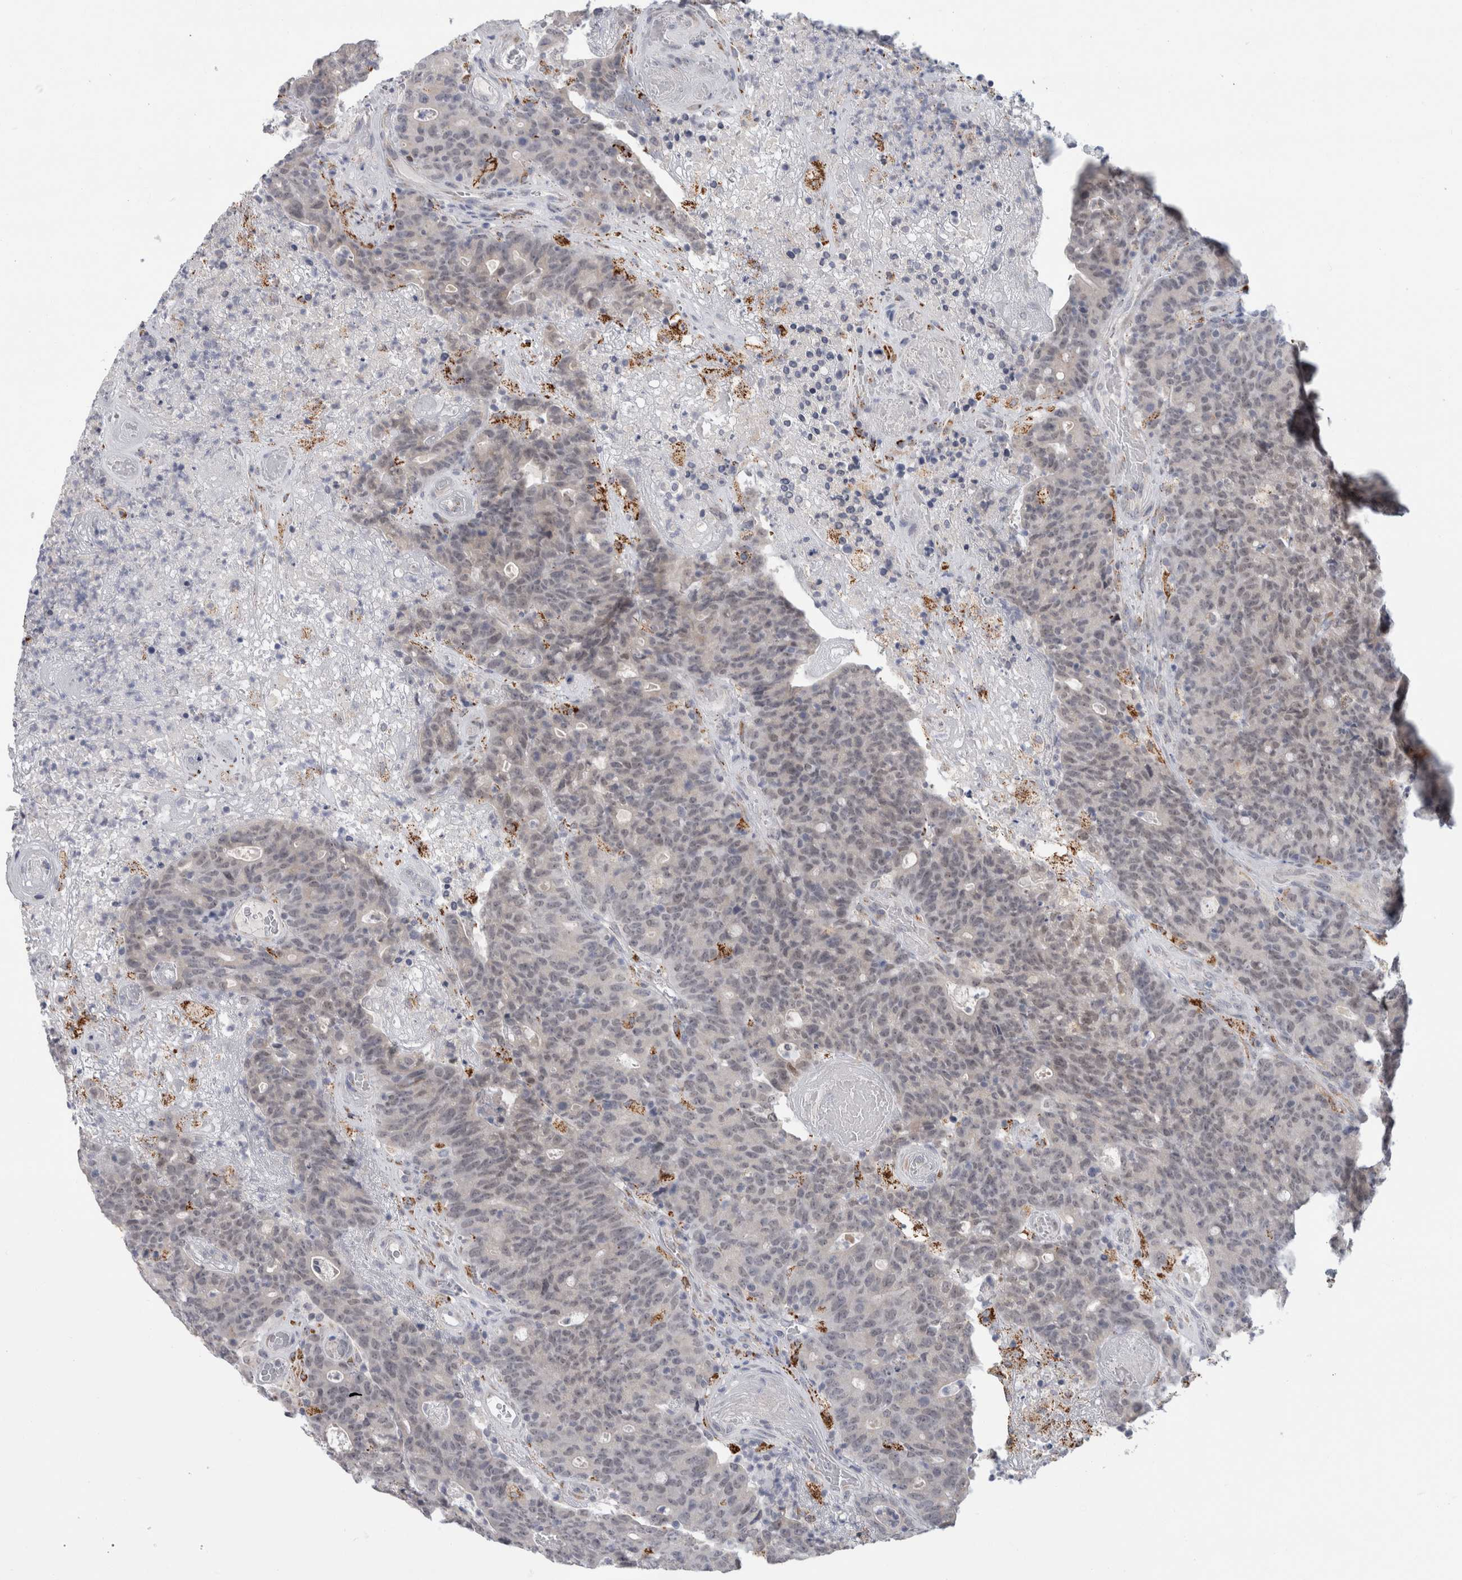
{"staining": {"intensity": "negative", "quantity": "none", "location": "none"}, "tissue": "colorectal cancer", "cell_type": "Tumor cells", "image_type": "cancer", "snomed": [{"axis": "morphology", "description": "Normal tissue, NOS"}, {"axis": "morphology", "description": "Adenocarcinoma, NOS"}, {"axis": "topography", "description": "Colon"}], "caption": "Protein analysis of colorectal adenocarcinoma shows no significant positivity in tumor cells.", "gene": "NIPA1", "patient": {"sex": "female", "age": 75}}